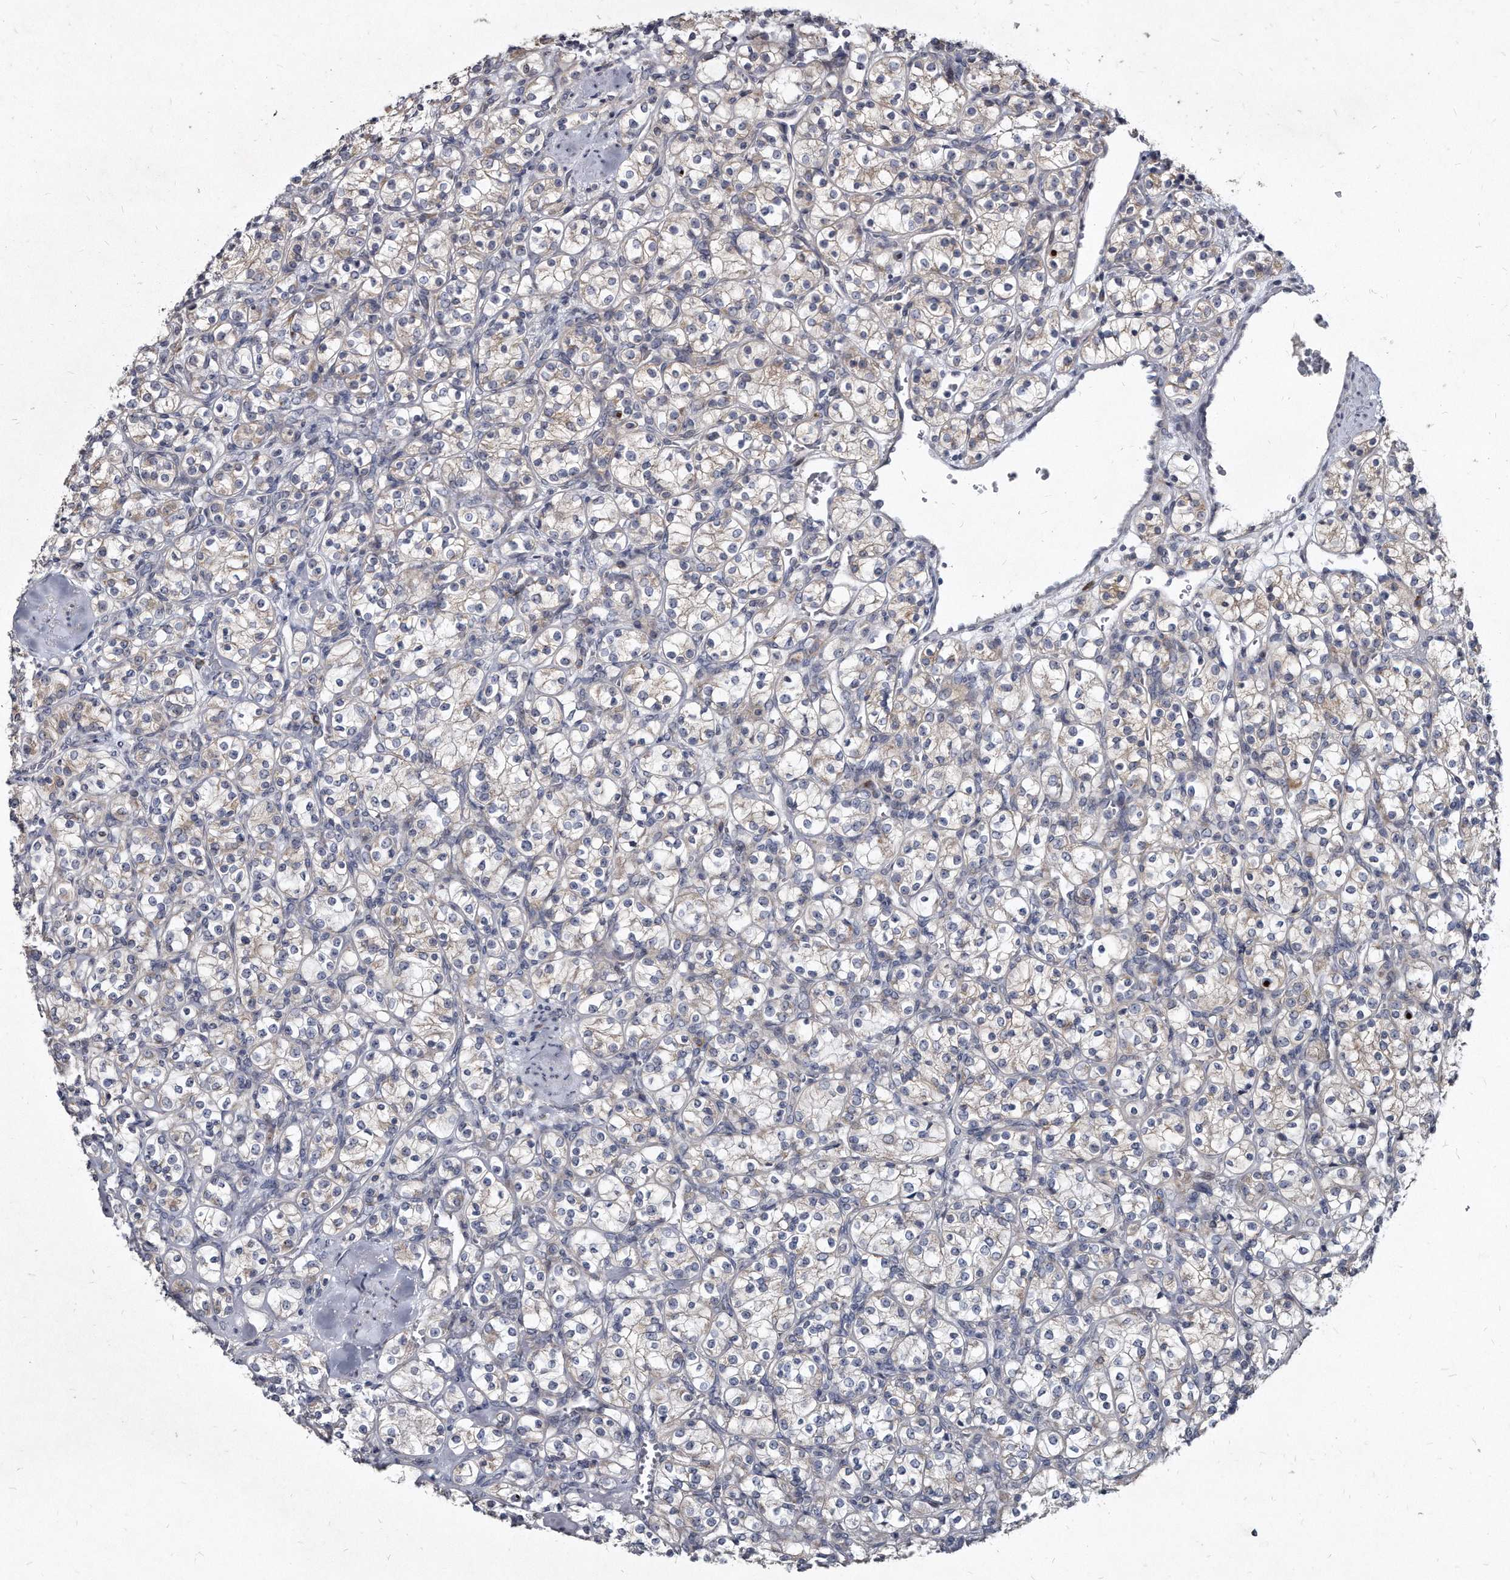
{"staining": {"intensity": "weak", "quantity": "<25%", "location": "cytoplasmic/membranous"}, "tissue": "renal cancer", "cell_type": "Tumor cells", "image_type": "cancer", "snomed": [{"axis": "morphology", "description": "Adenocarcinoma, NOS"}, {"axis": "topography", "description": "Kidney"}], "caption": "A high-resolution image shows immunohistochemistry staining of renal cancer (adenocarcinoma), which exhibits no significant staining in tumor cells.", "gene": "KLHDC3", "patient": {"sex": "male", "age": 77}}